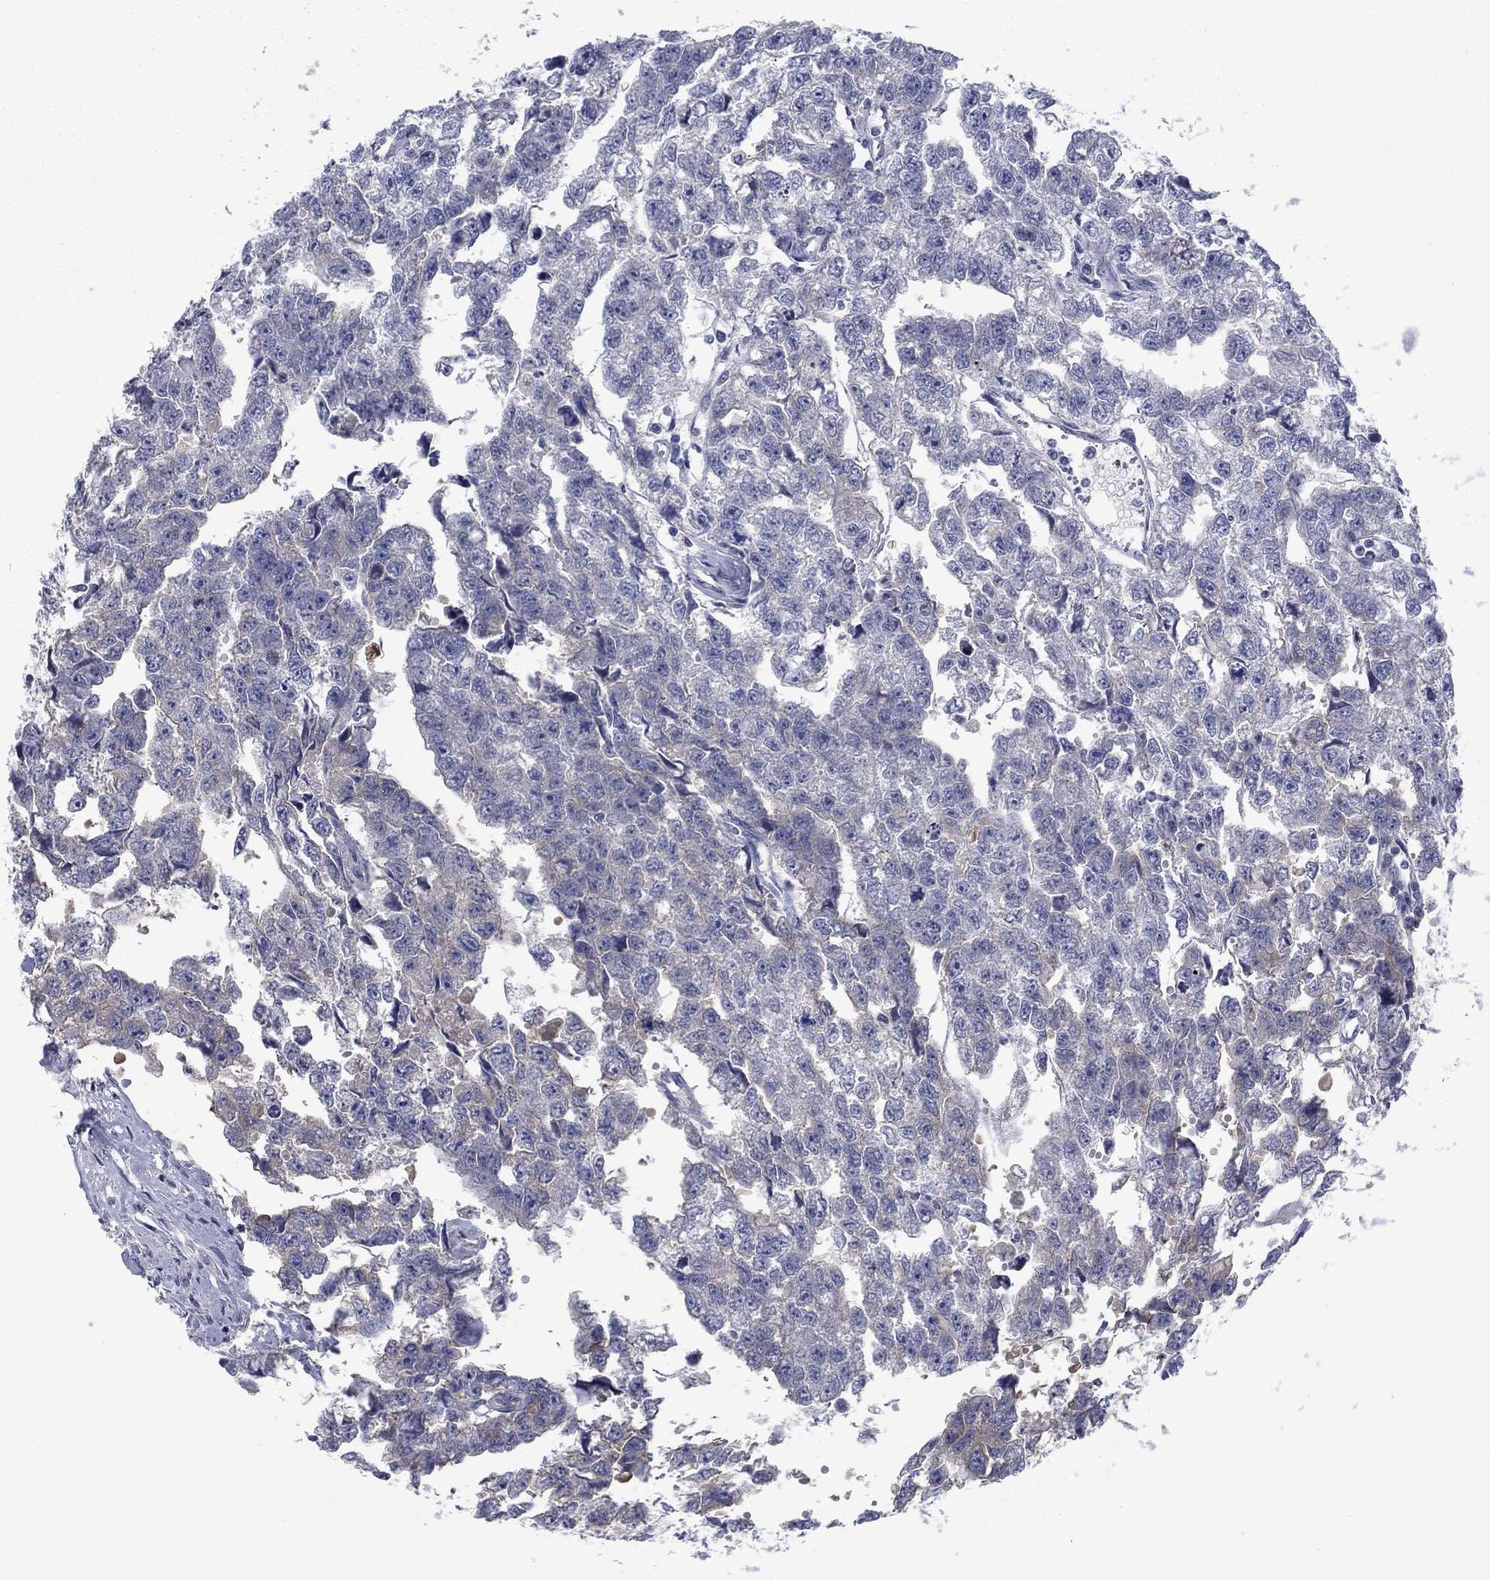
{"staining": {"intensity": "negative", "quantity": "none", "location": "none"}, "tissue": "testis cancer", "cell_type": "Tumor cells", "image_type": "cancer", "snomed": [{"axis": "morphology", "description": "Carcinoma, Embryonal, NOS"}, {"axis": "morphology", "description": "Teratoma, malignant, NOS"}, {"axis": "topography", "description": "Testis"}], "caption": "This is an immunohistochemistry photomicrograph of testis embryonal carcinoma. There is no expression in tumor cells.", "gene": "KIF15", "patient": {"sex": "male", "age": 44}}